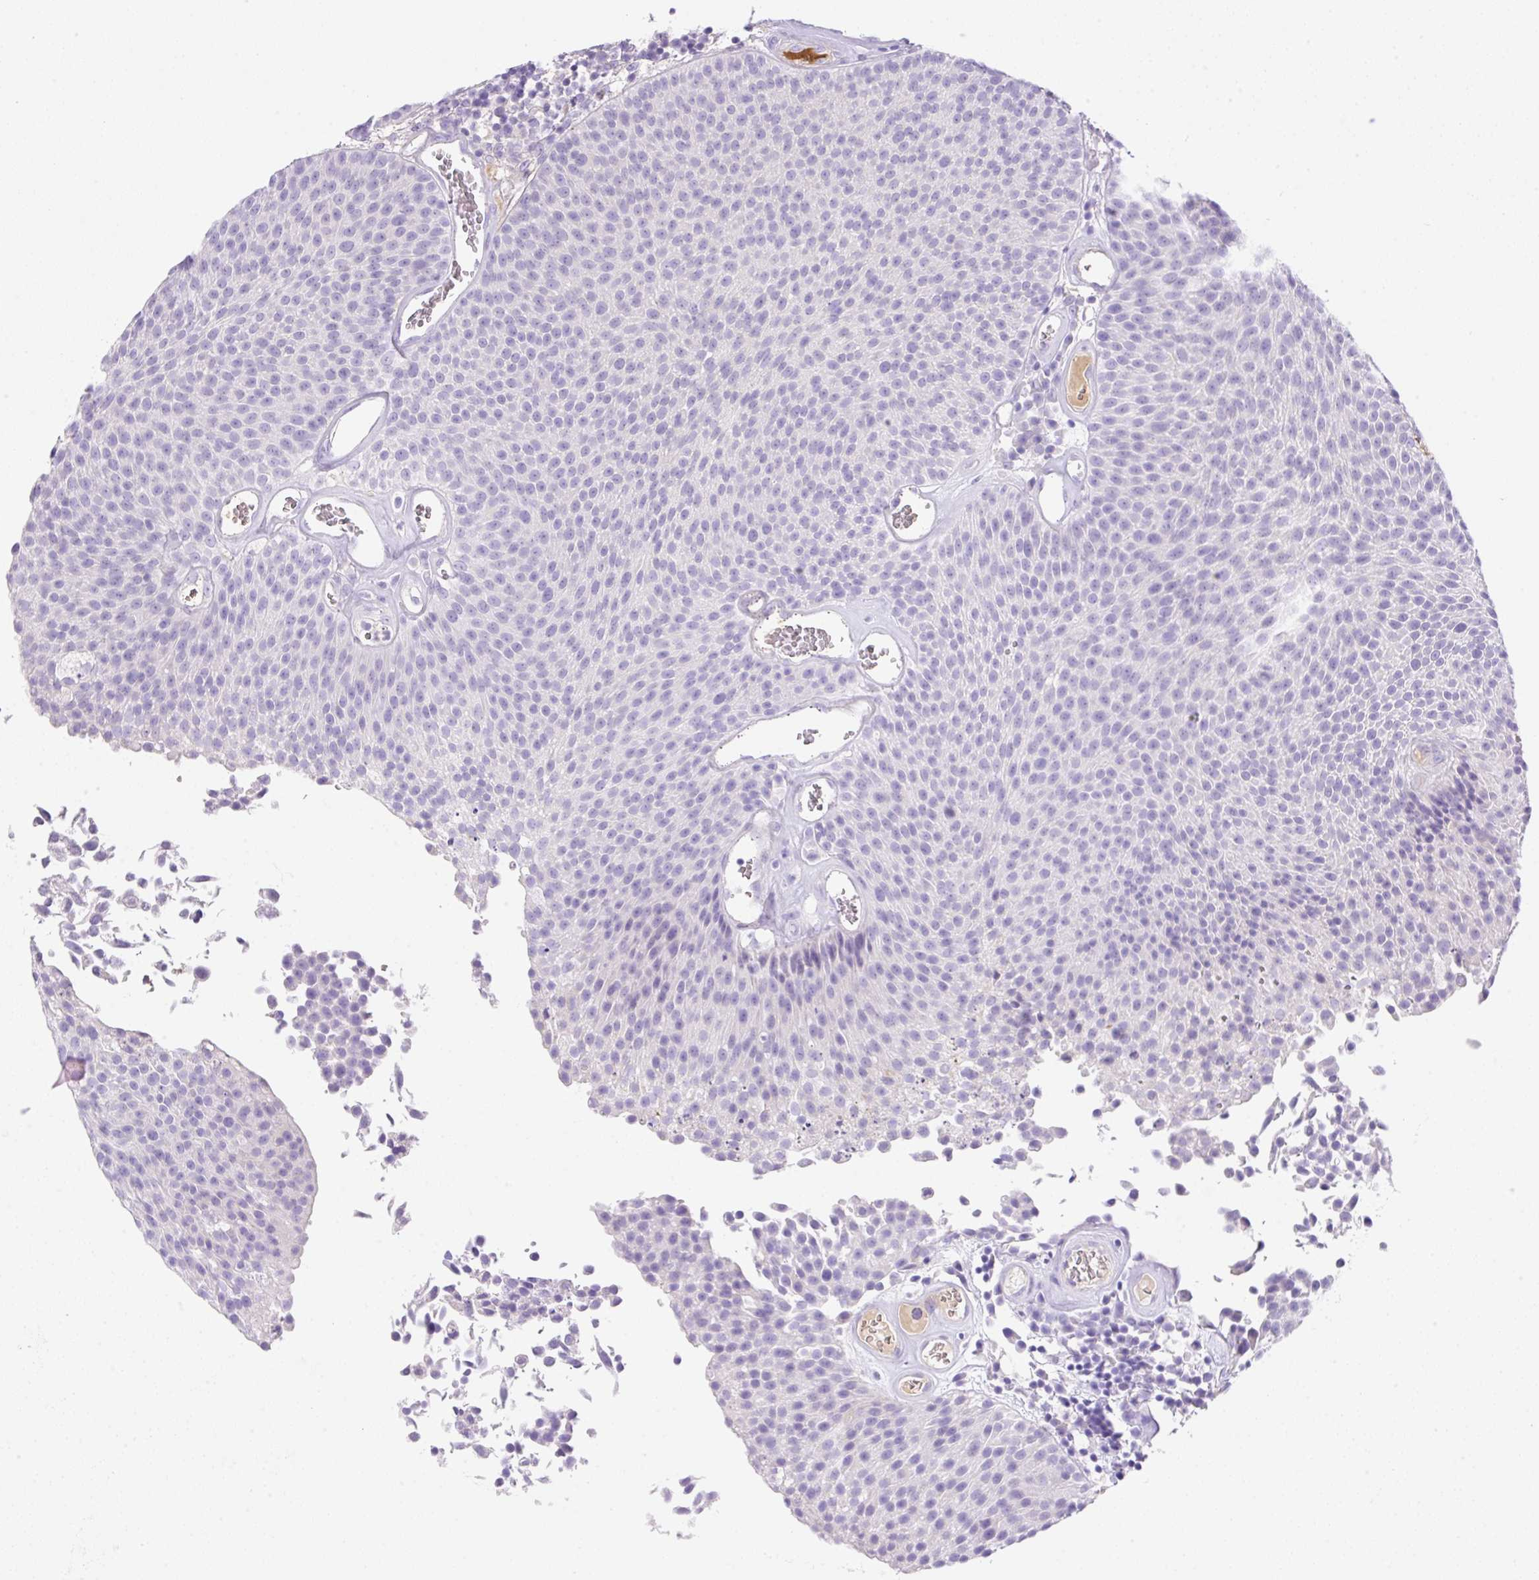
{"staining": {"intensity": "negative", "quantity": "none", "location": "none"}, "tissue": "urothelial cancer", "cell_type": "Tumor cells", "image_type": "cancer", "snomed": [{"axis": "morphology", "description": "Urothelial carcinoma, Low grade"}, {"axis": "topography", "description": "Urinary bladder"}], "caption": "This histopathology image is of urothelial carcinoma (low-grade) stained with immunohistochemistry to label a protein in brown with the nuclei are counter-stained blue. There is no expression in tumor cells.", "gene": "TDRD15", "patient": {"sex": "female", "age": 79}}